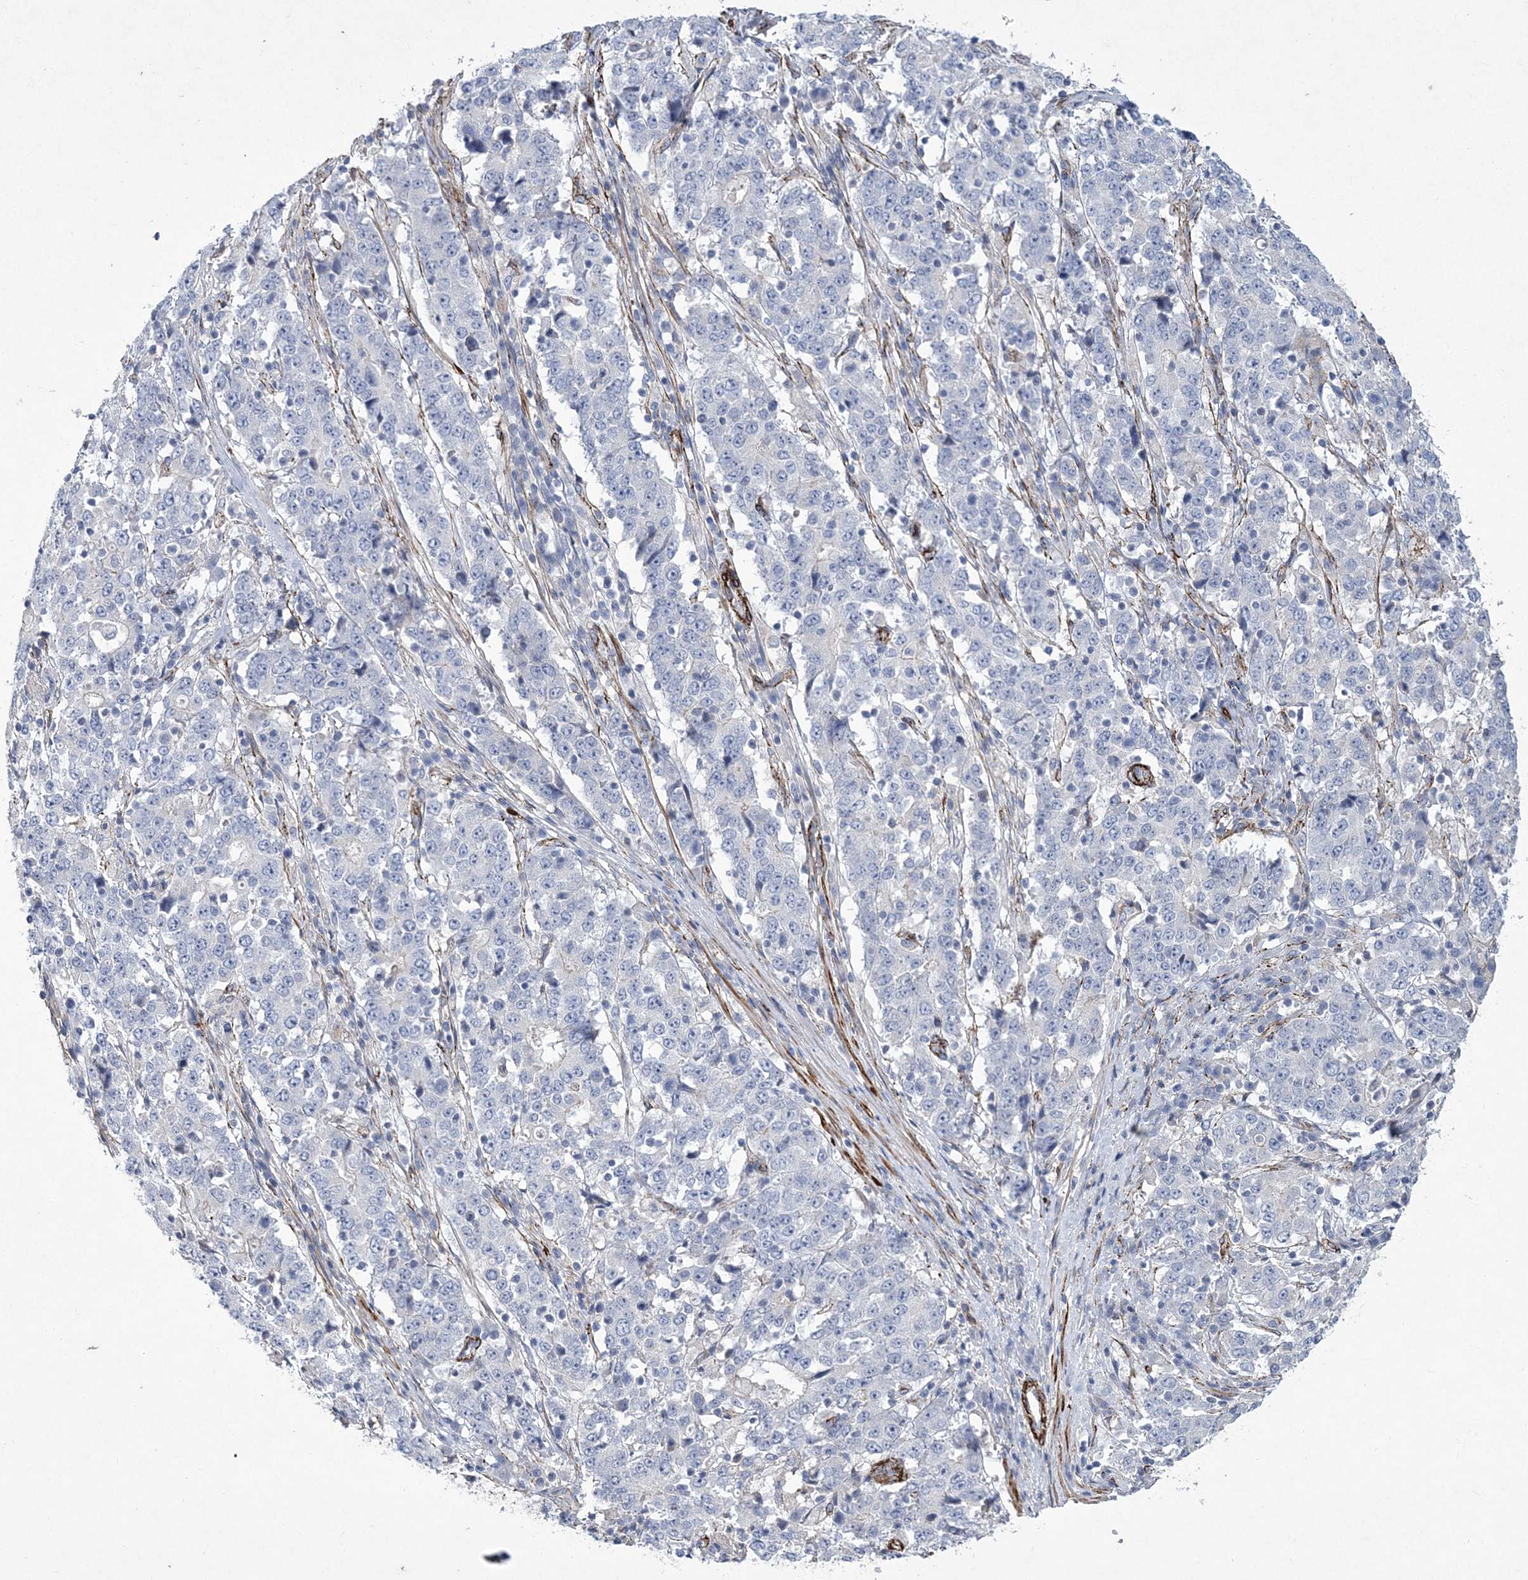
{"staining": {"intensity": "negative", "quantity": "none", "location": "none"}, "tissue": "stomach cancer", "cell_type": "Tumor cells", "image_type": "cancer", "snomed": [{"axis": "morphology", "description": "Adenocarcinoma, NOS"}, {"axis": "topography", "description": "Stomach"}], "caption": "This is a image of immunohistochemistry (IHC) staining of stomach cancer (adenocarcinoma), which shows no expression in tumor cells. (DAB (3,3'-diaminobenzidine) immunohistochemistry (IHC), high magnification).", "gene": "ARSJ", "patient": {"sex": "male", "age": 59}}